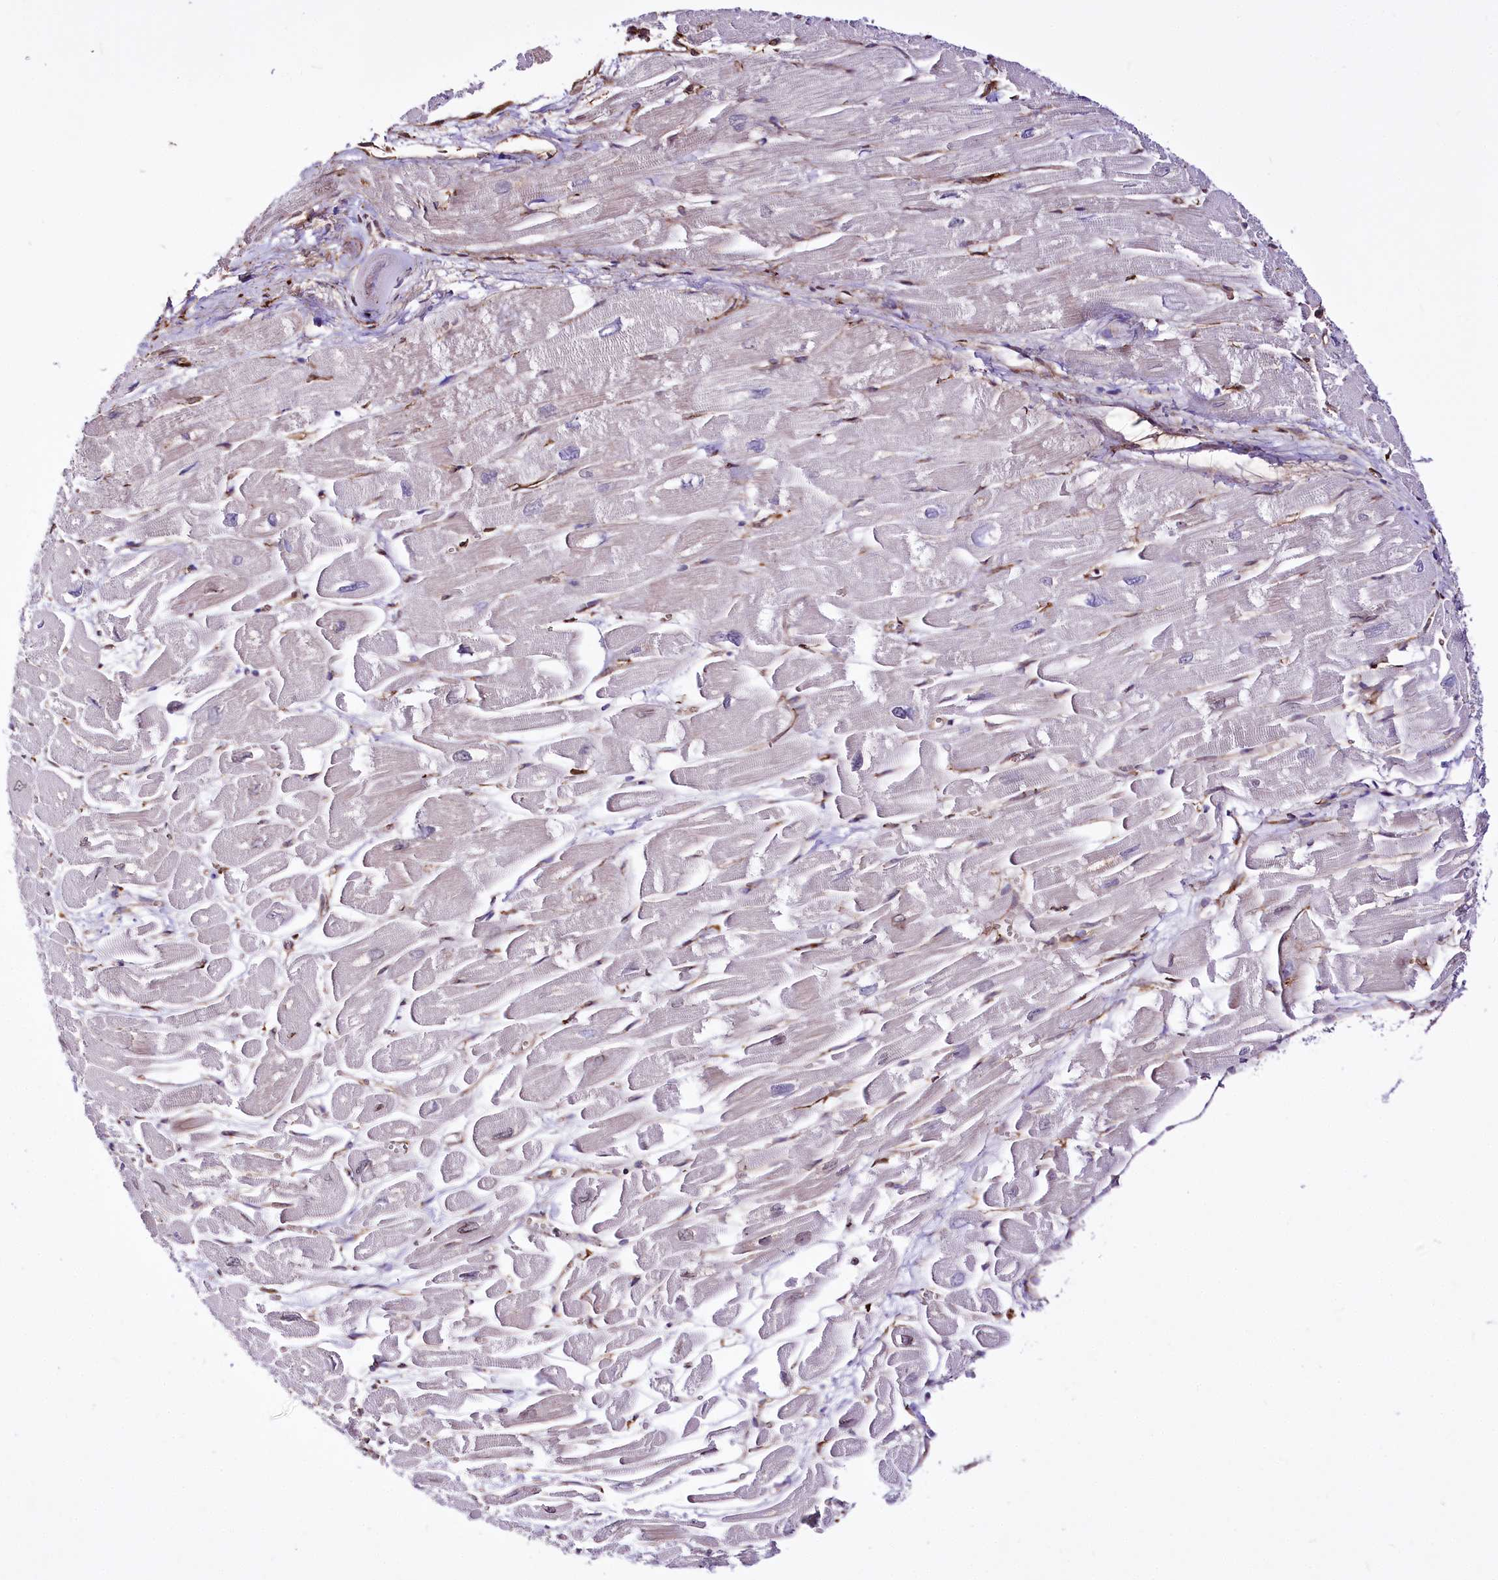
{"staining": {"intensity": "negative", "quantity": "none", "location": "none"}, "tissue": "heart muscle", "cell_type": "Cardiomyocytes", "image_type": "normal", "snomed": [{"axis": "morphology", "description": "Normal tissue, NOS"}, {"axis": "topography", "description": "Heart"}], "caption": "This is an immunohistochemistry (IHC) photomicrograph of unremarkable heart muscle. There is no staining in cardiomyocytes.", "gene": "WWC1", "patient": {"sex": "male", "age": 54}}